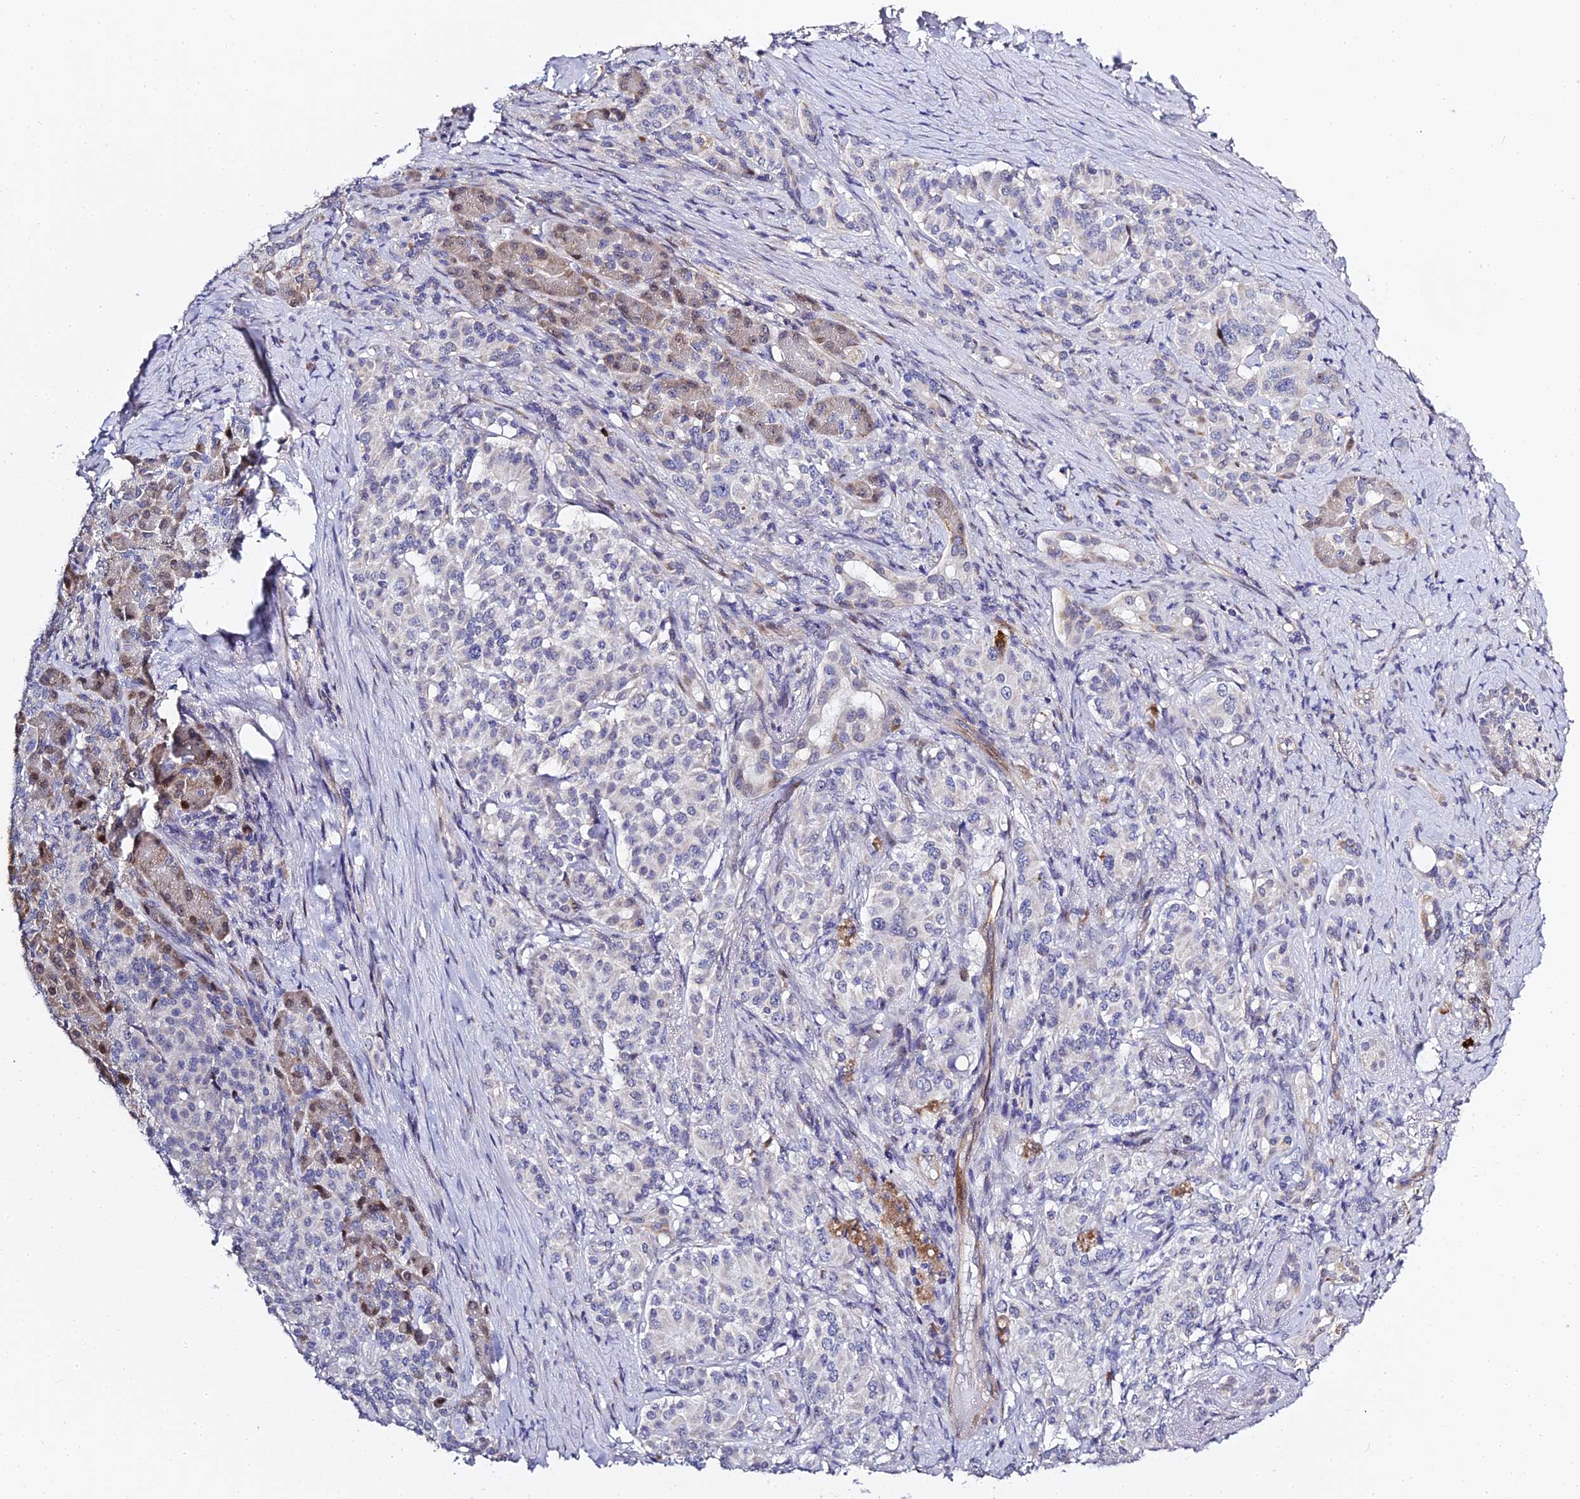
{"staining": {"intensity": "strong", "quantity": "<25%", "location": "cytoplasmic/membranous,nuclear"}, "tissue": "pancreatic cancer", "cell_type": "Tumor cells", "image_type": "cancer", "snomed": [{"axis": "morphology", "description": "Adenocarcinoma, NOS"}, {"axis": "topography", "description": "Pancreas"}], "caption": "Immunohistochemical staining of adenocarcinoma (pancreatic) demonstrates medium levels of strong cytoplasmic/membranous and nuclear protein positivity in approximately <25% of tumor cells.", "gene": "SERP1", "patient": {"sex": "female", "age": 74}}